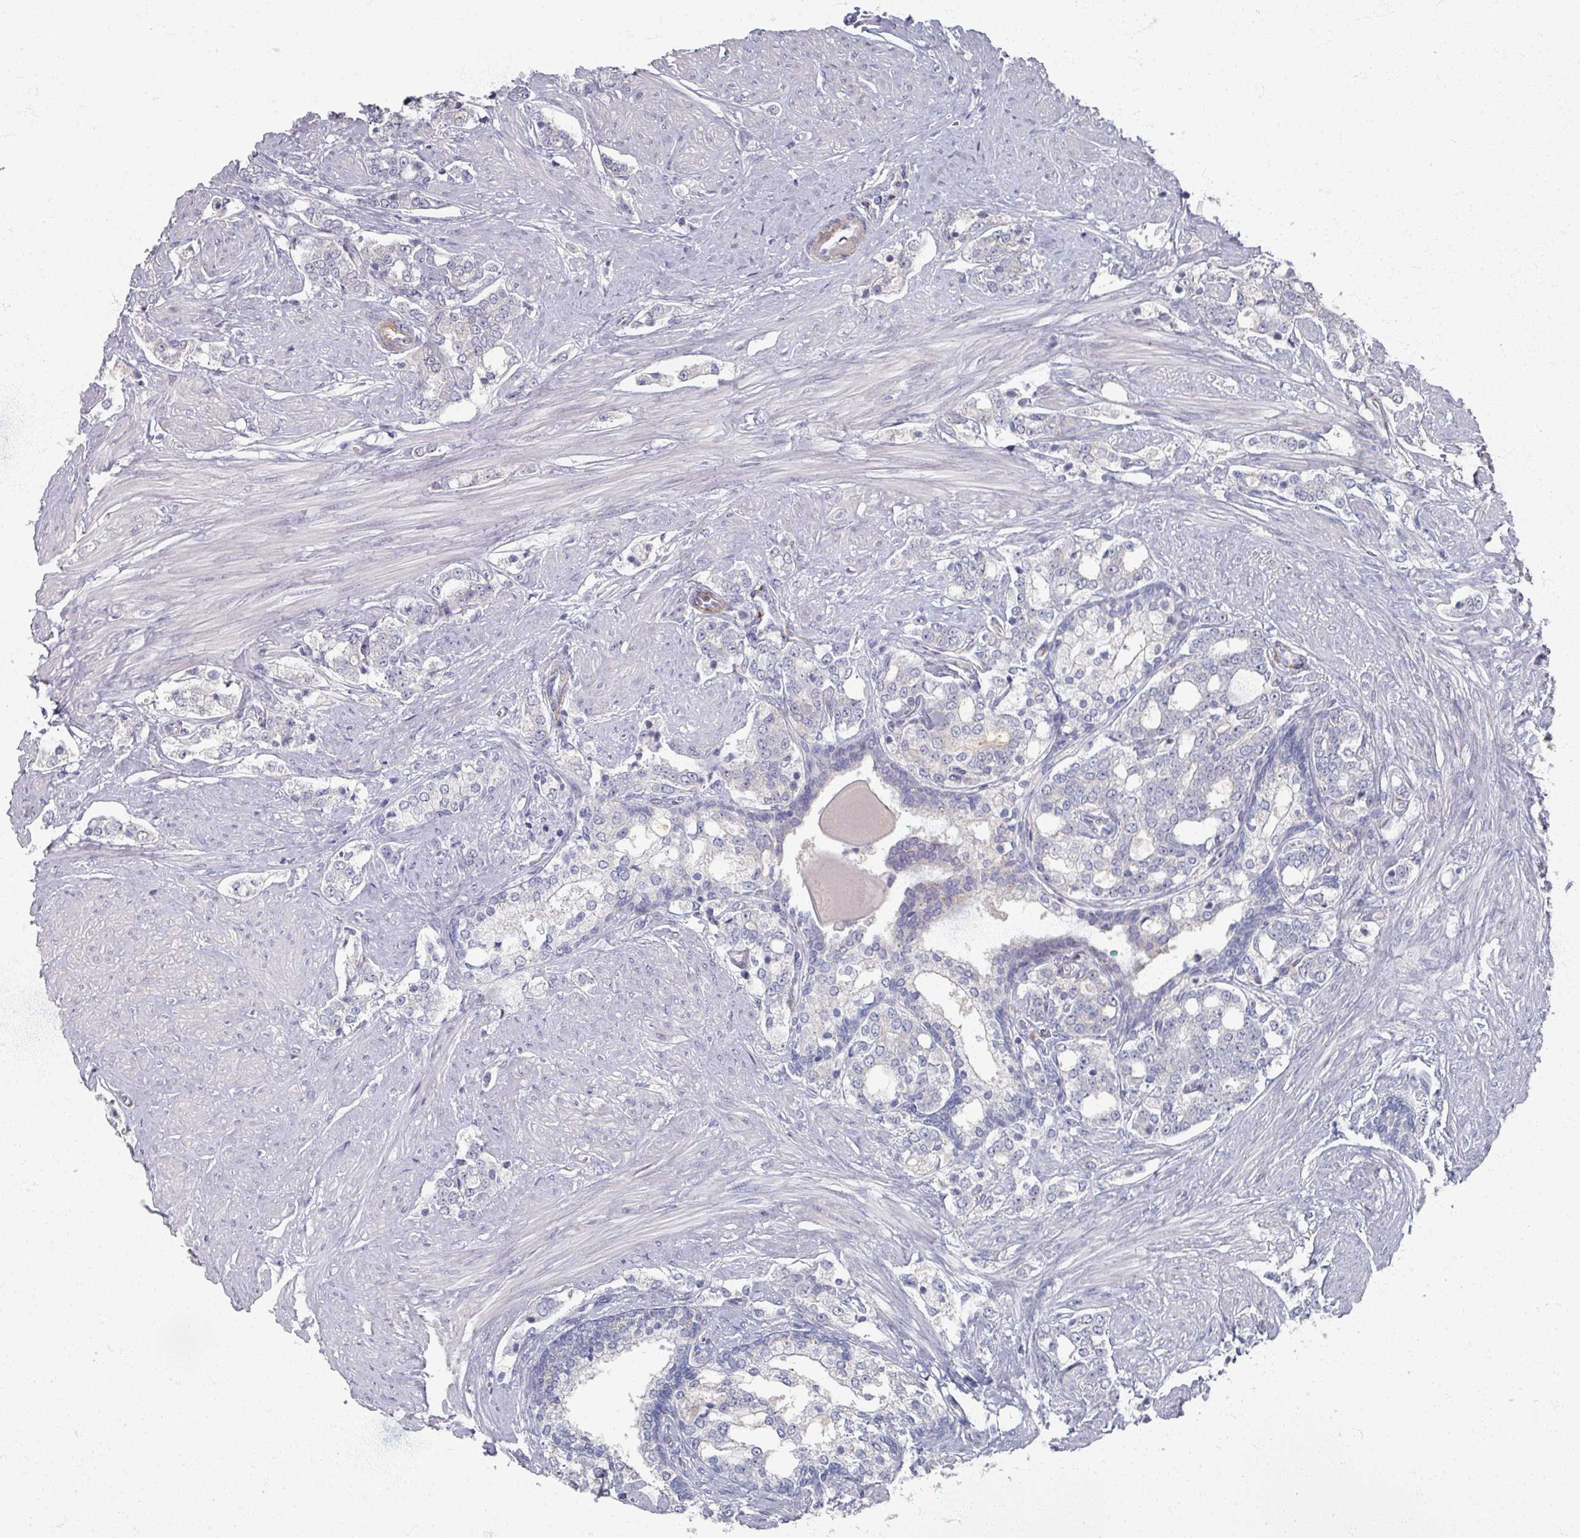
{"staining": {"intensity": "negative", "quantity": "none", "location": "none"}, "tissue": "prostate cancer", "cell_type": "Tumor cells", "image_type": "cancer", "snomed": [{"axis": "morphology", "description": "Adenocarcinoma, High grade"}, {"axis": "topography", "description": "Prostate"}], "caption": "Immunohistochemistry of human prostate adenocarcinoma (high-grade) reveals no positivity in tumor cells.", "gene": "TTYH3", "patient": {"sex": "male", "age": 64}}